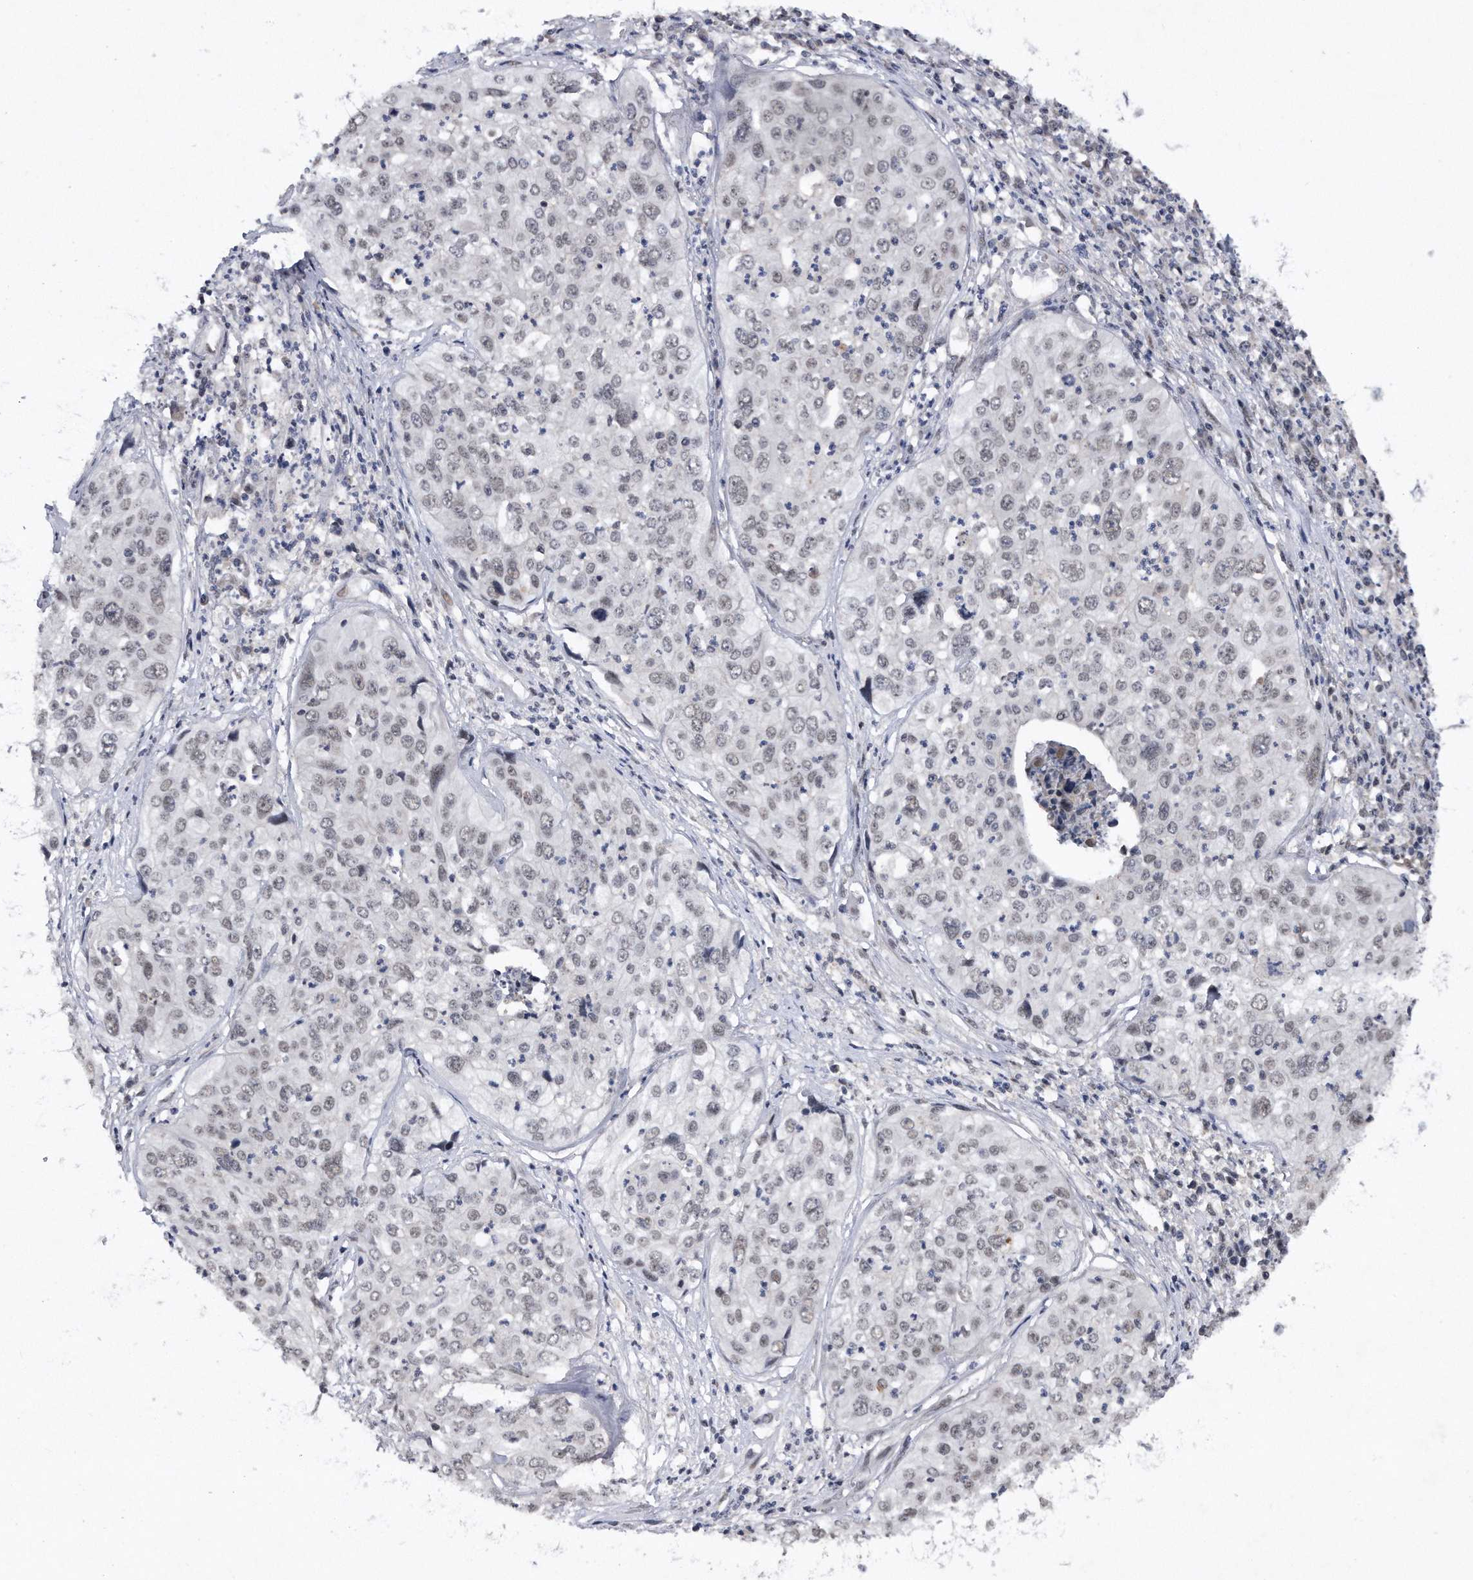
{"staining": {"intensity": "weak", "quantity": "25%-75%", "location": "nuclear"}, "tissue": "cervical cancer", "cell_type": "Tumor cells", "image_type": "cancer", "snomed": [{"axis": "morphology", "description": "Squamous cell carcinoma, NOS"}, {"axis": "topography", "description": "Cervix"}], "caption": "DAB immunohistochemical staining of cervical squamous cell carcinoma displays weak nuclear protein positivity in approximately 25%-75% of tumor cells. The staining was performed using DAB to visualize the protein expression in brown, while the nuclei were stained in blue with hematoxylin (Magnification: 20x).", "gene": "VIRMA", "patient": {"sex": "female", "age": 31}}